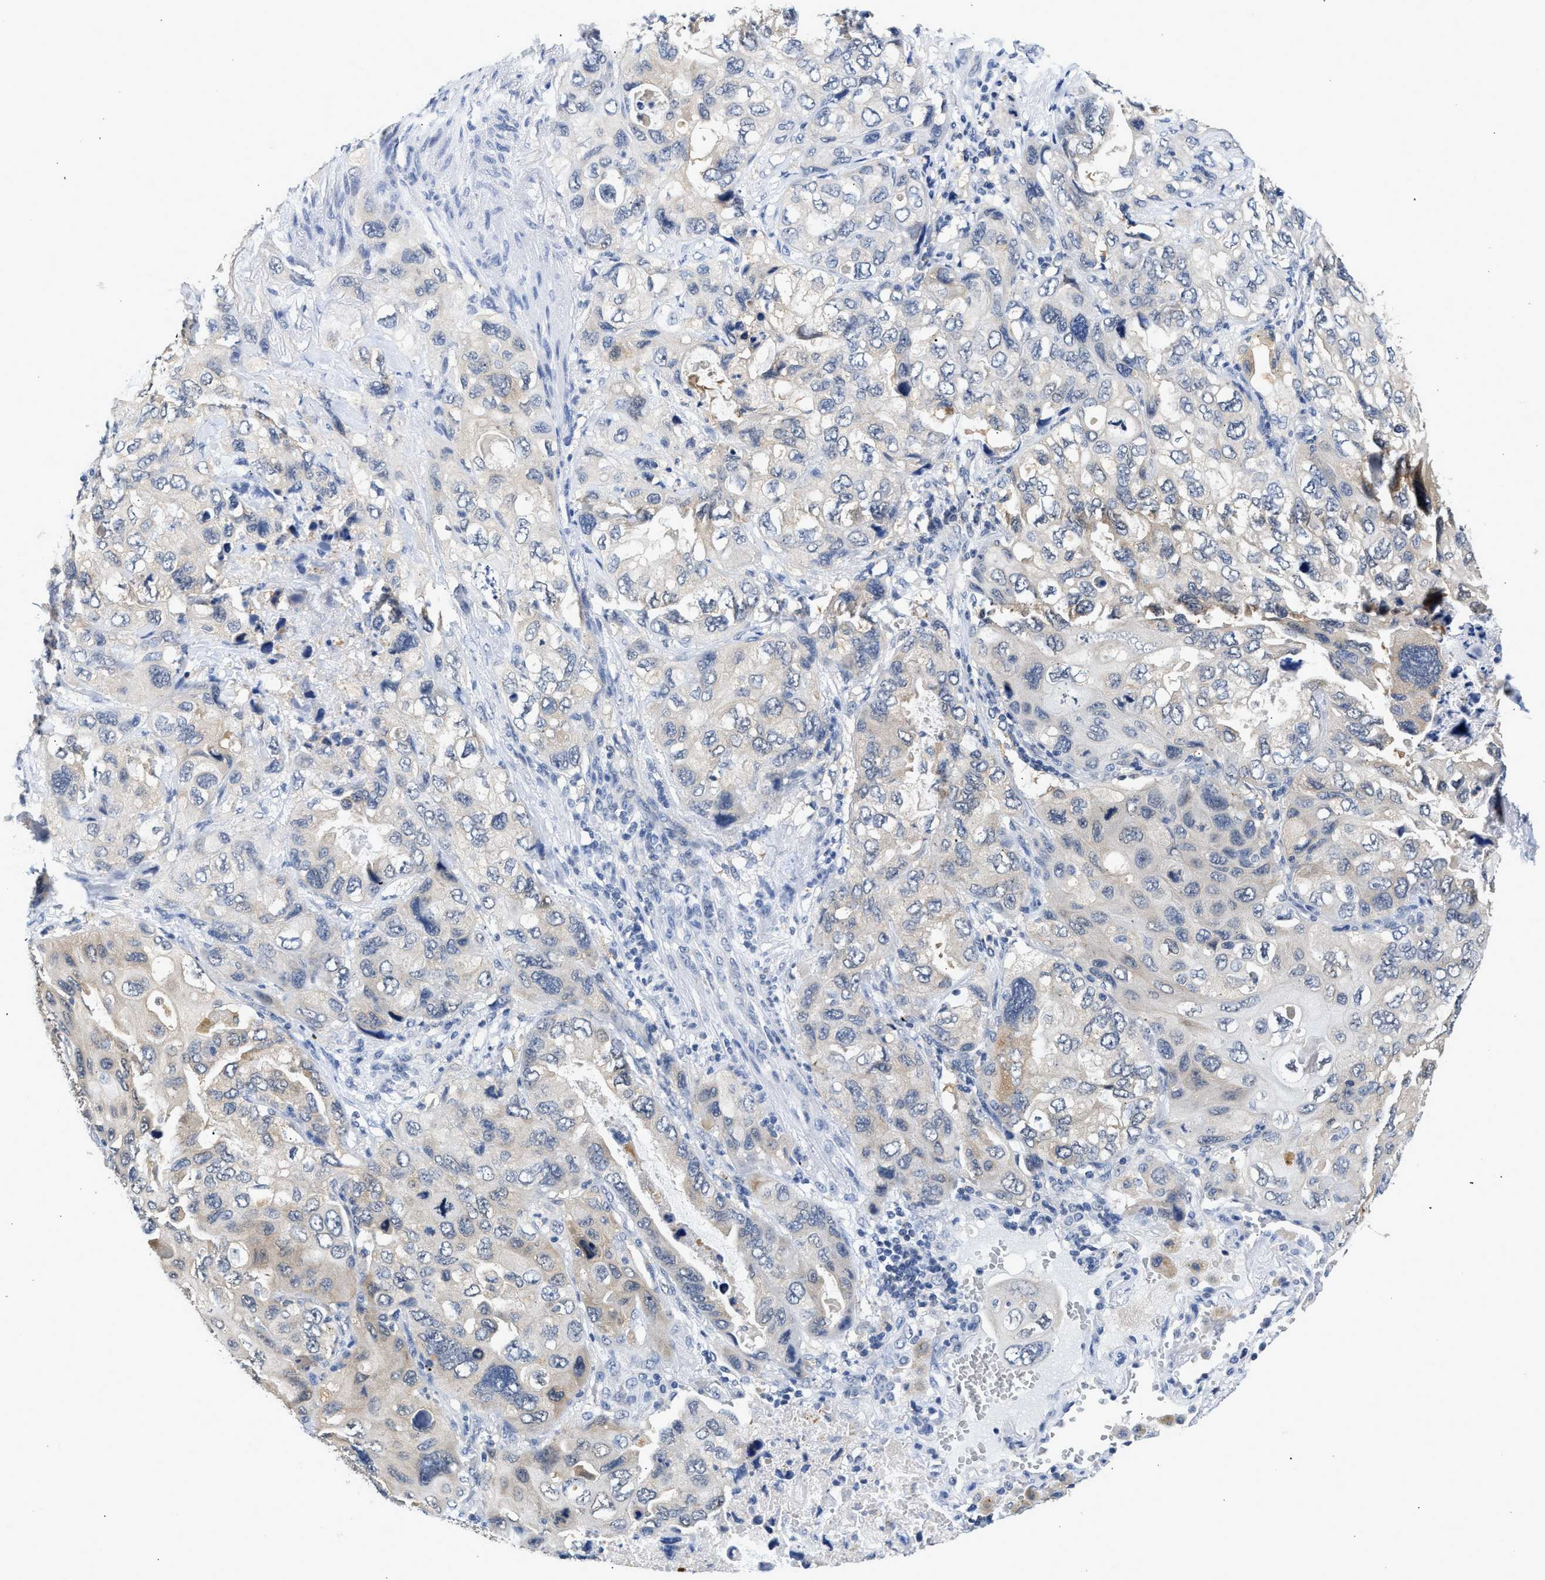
{"staining": {"intensity": "weak", "quantity": "<25%", "location": "cytoplasmic/membranous"}, "tissue": "lung cancer", "cell_type": "Tumor cells", "image_type": "cancer", "snomed": [{"axis": "morphology", "description": "Squamous cell carcinoma, NOS"}, {"axis": "topography", "description": "Lung"}], "caption": "Human lung cancer stained for a protein using immunohistochemistry (IHC) reveals no positivity in tumor cells.", "gene": "PPM1L", "patient": {"sex": "female", "age": 73}}